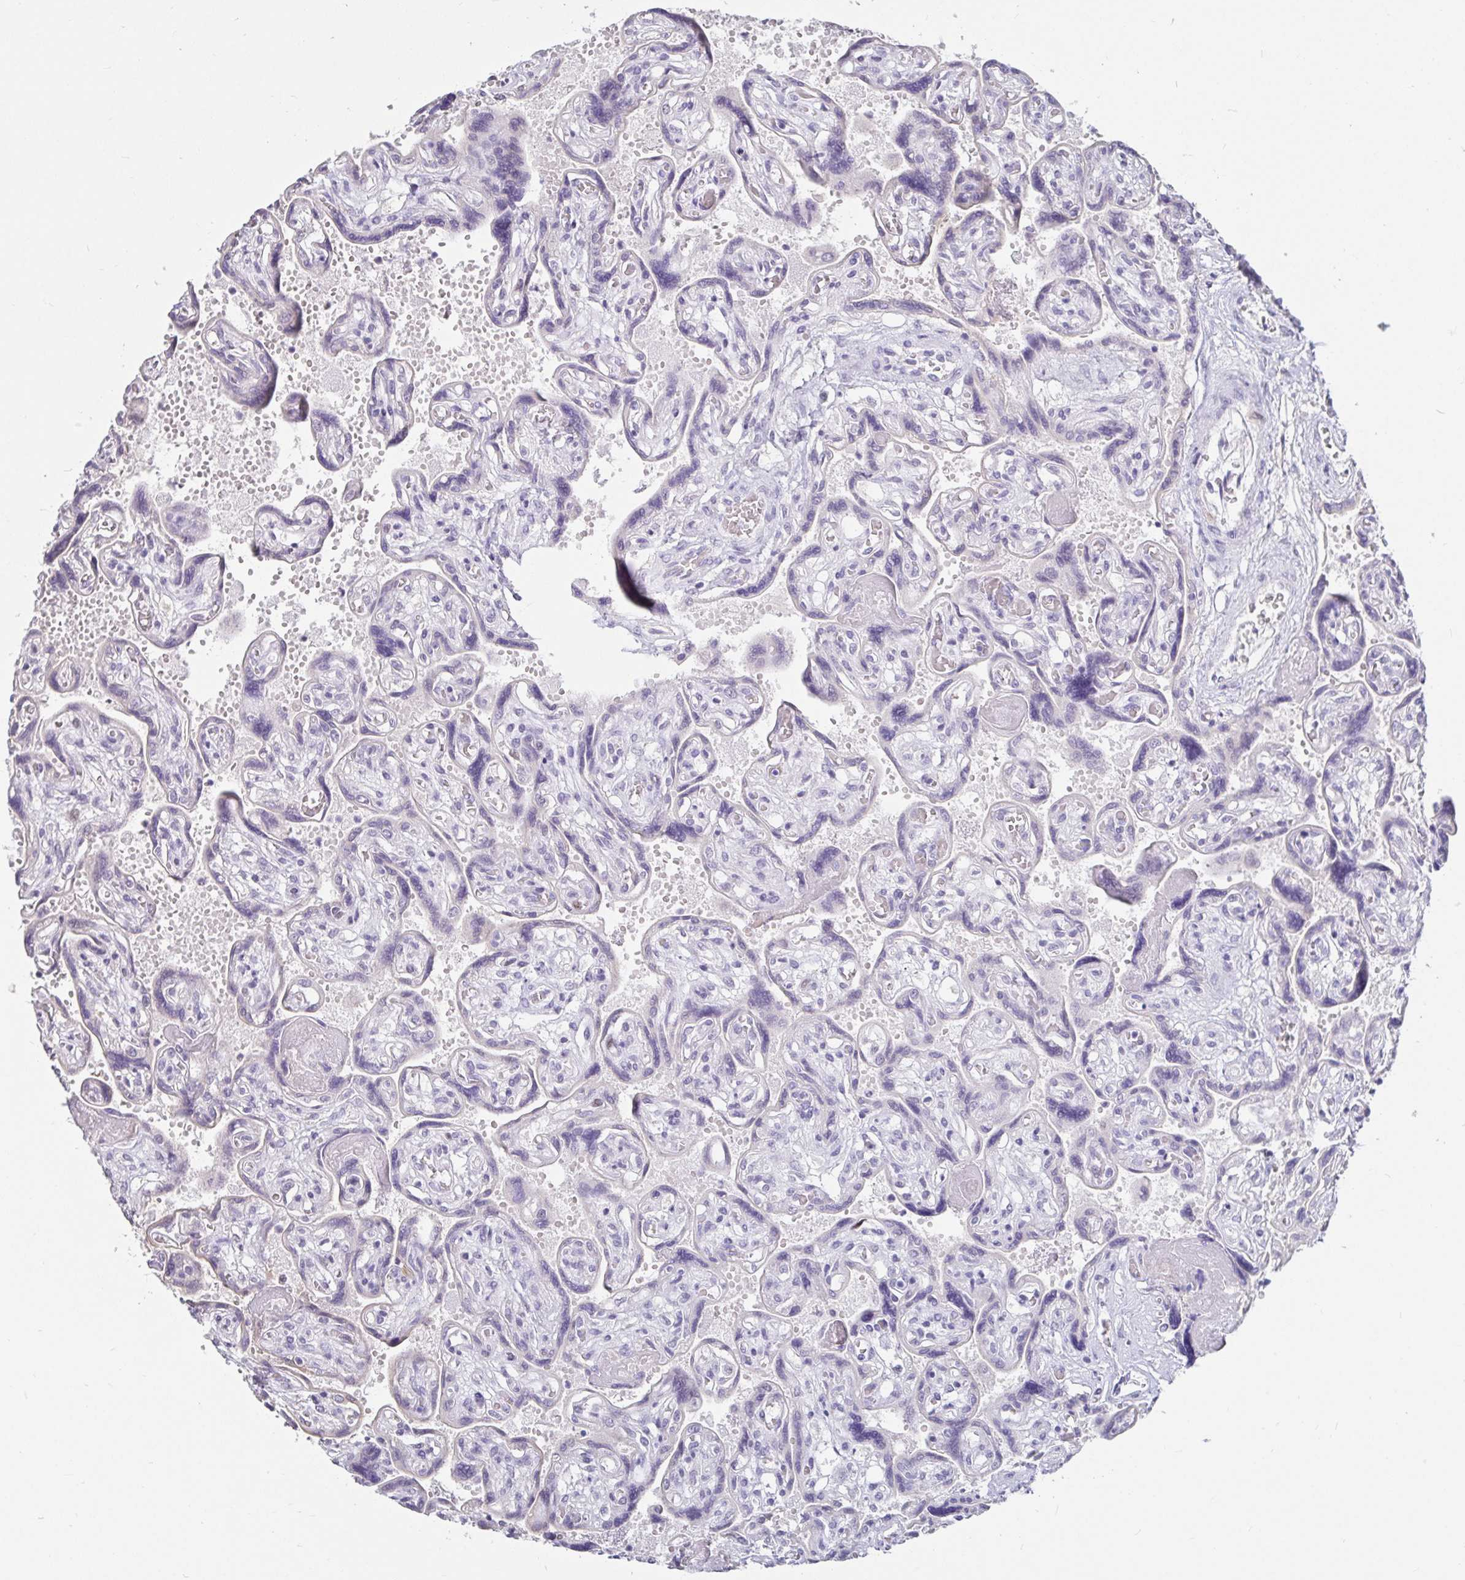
{"staining": {"intensity": "moderate", "quantity": "<25%", "location": "nuclear"}, "tissue": "placenta", "cell_type": "Decidual cells", "image_type": "normal", "snomed": [{"axis": "morphology", "description": "Normal tissue, NOS"}, {"axis": "topography", "description": "Placenta"}], "caption": "The image demonstrates immunohistochemical staining of unremarkable placenta. There is moderate nuclear expression is seen in approximately <25% of decidual cells.", "gene": "ANLN", "patient": {"sex": "female", "age": 32}}